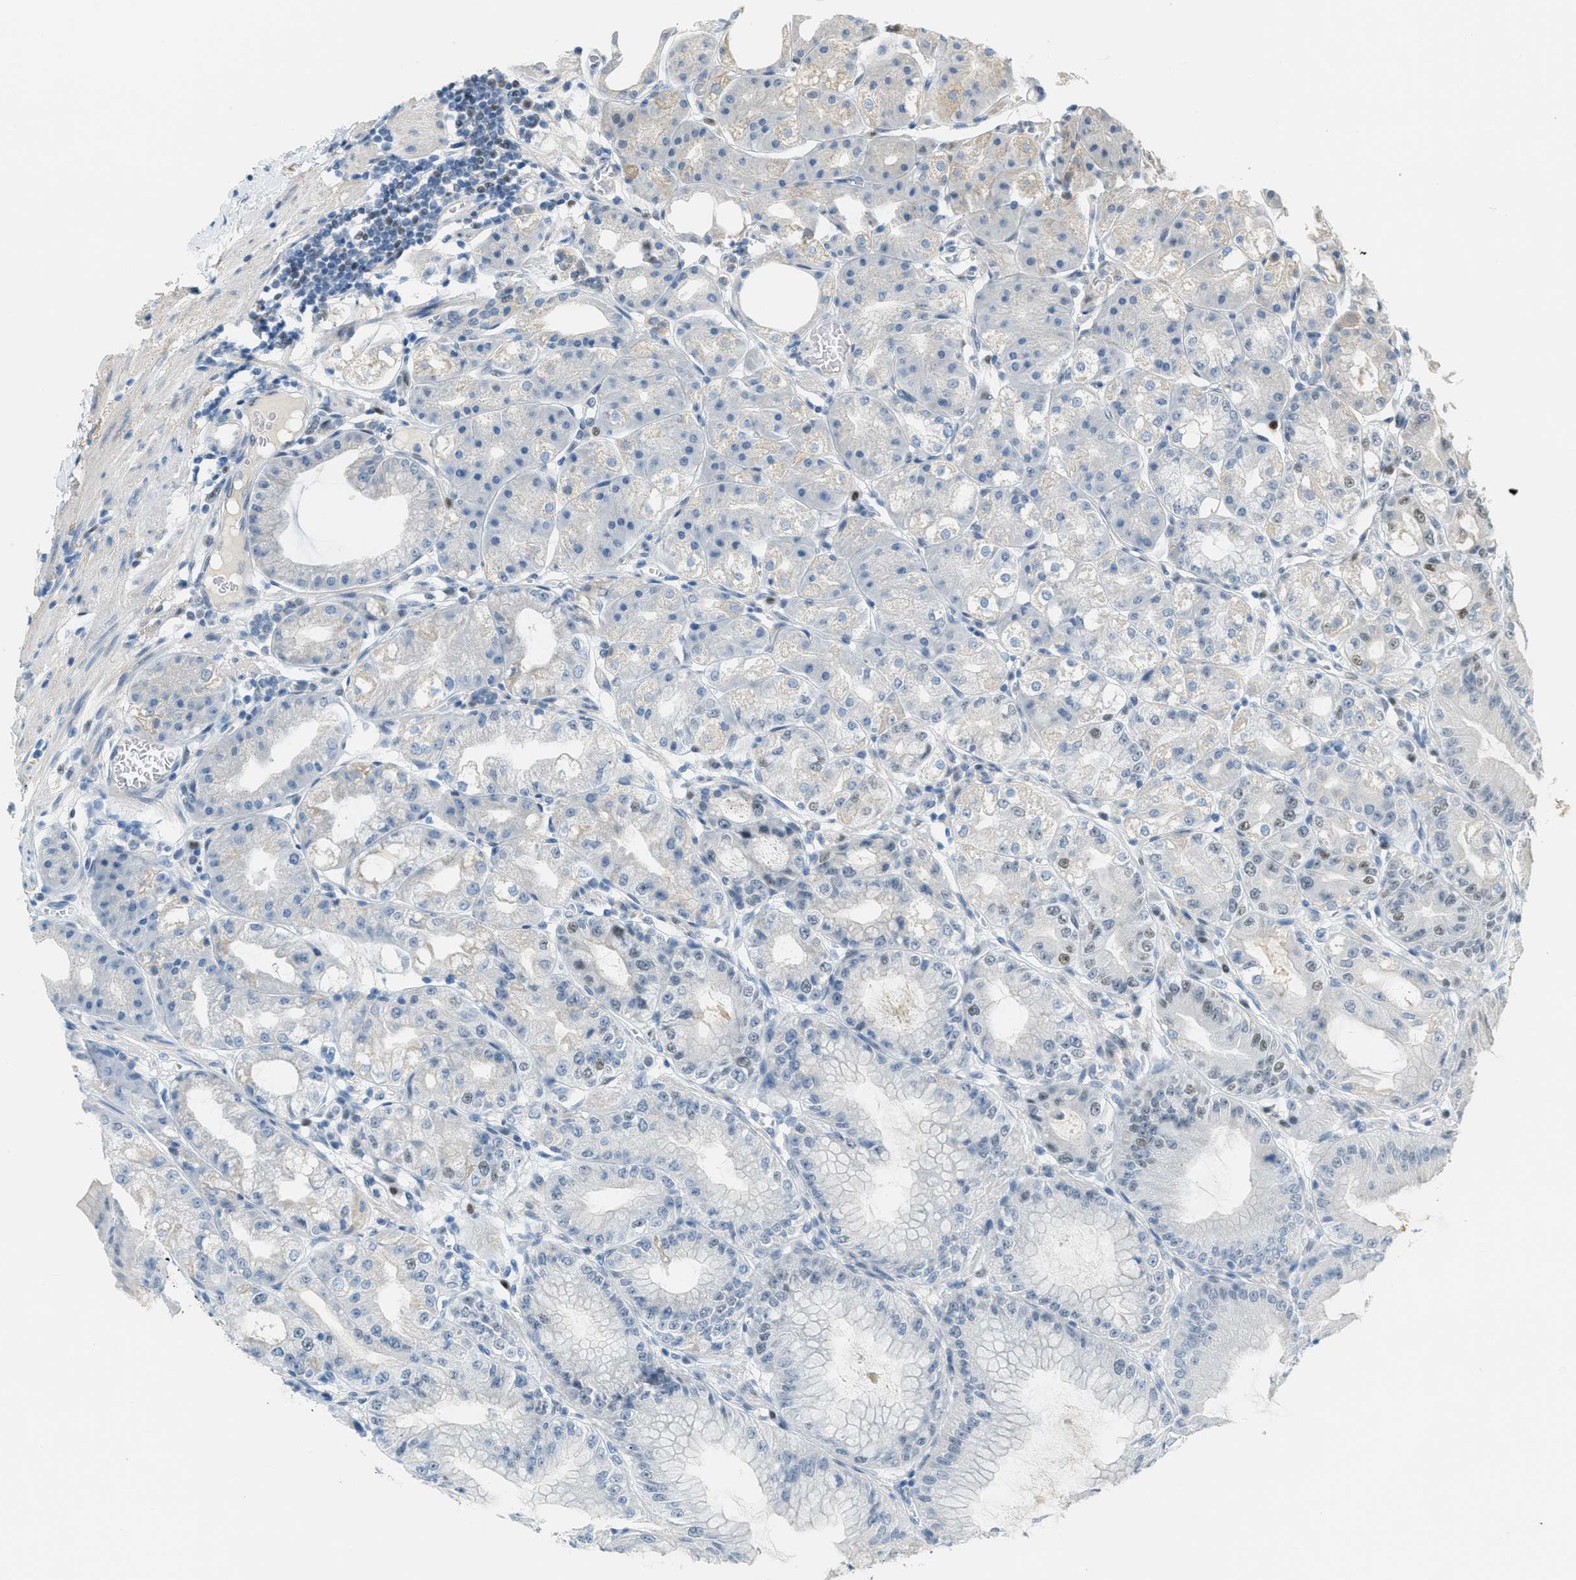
{"staining": {"intensity": "negative", "quantity": "none", "location": "none"}, "tissue": "stomach", "cell_type": "Glandular cells", "image_type": "normal", "snomed": [{"axis": "morphology", "description": "Normal tissue, NOS"}, {"axis": "topography", "description": "Stomach, lower"}], "caption": "The image exhibits no staining of glandular cells in benign stomach. (DAB (3,3'-diaminobenzidine) IHC, high magnification).", "gene": "TCF3", "patient": {"sex": "male", "age": 71}}